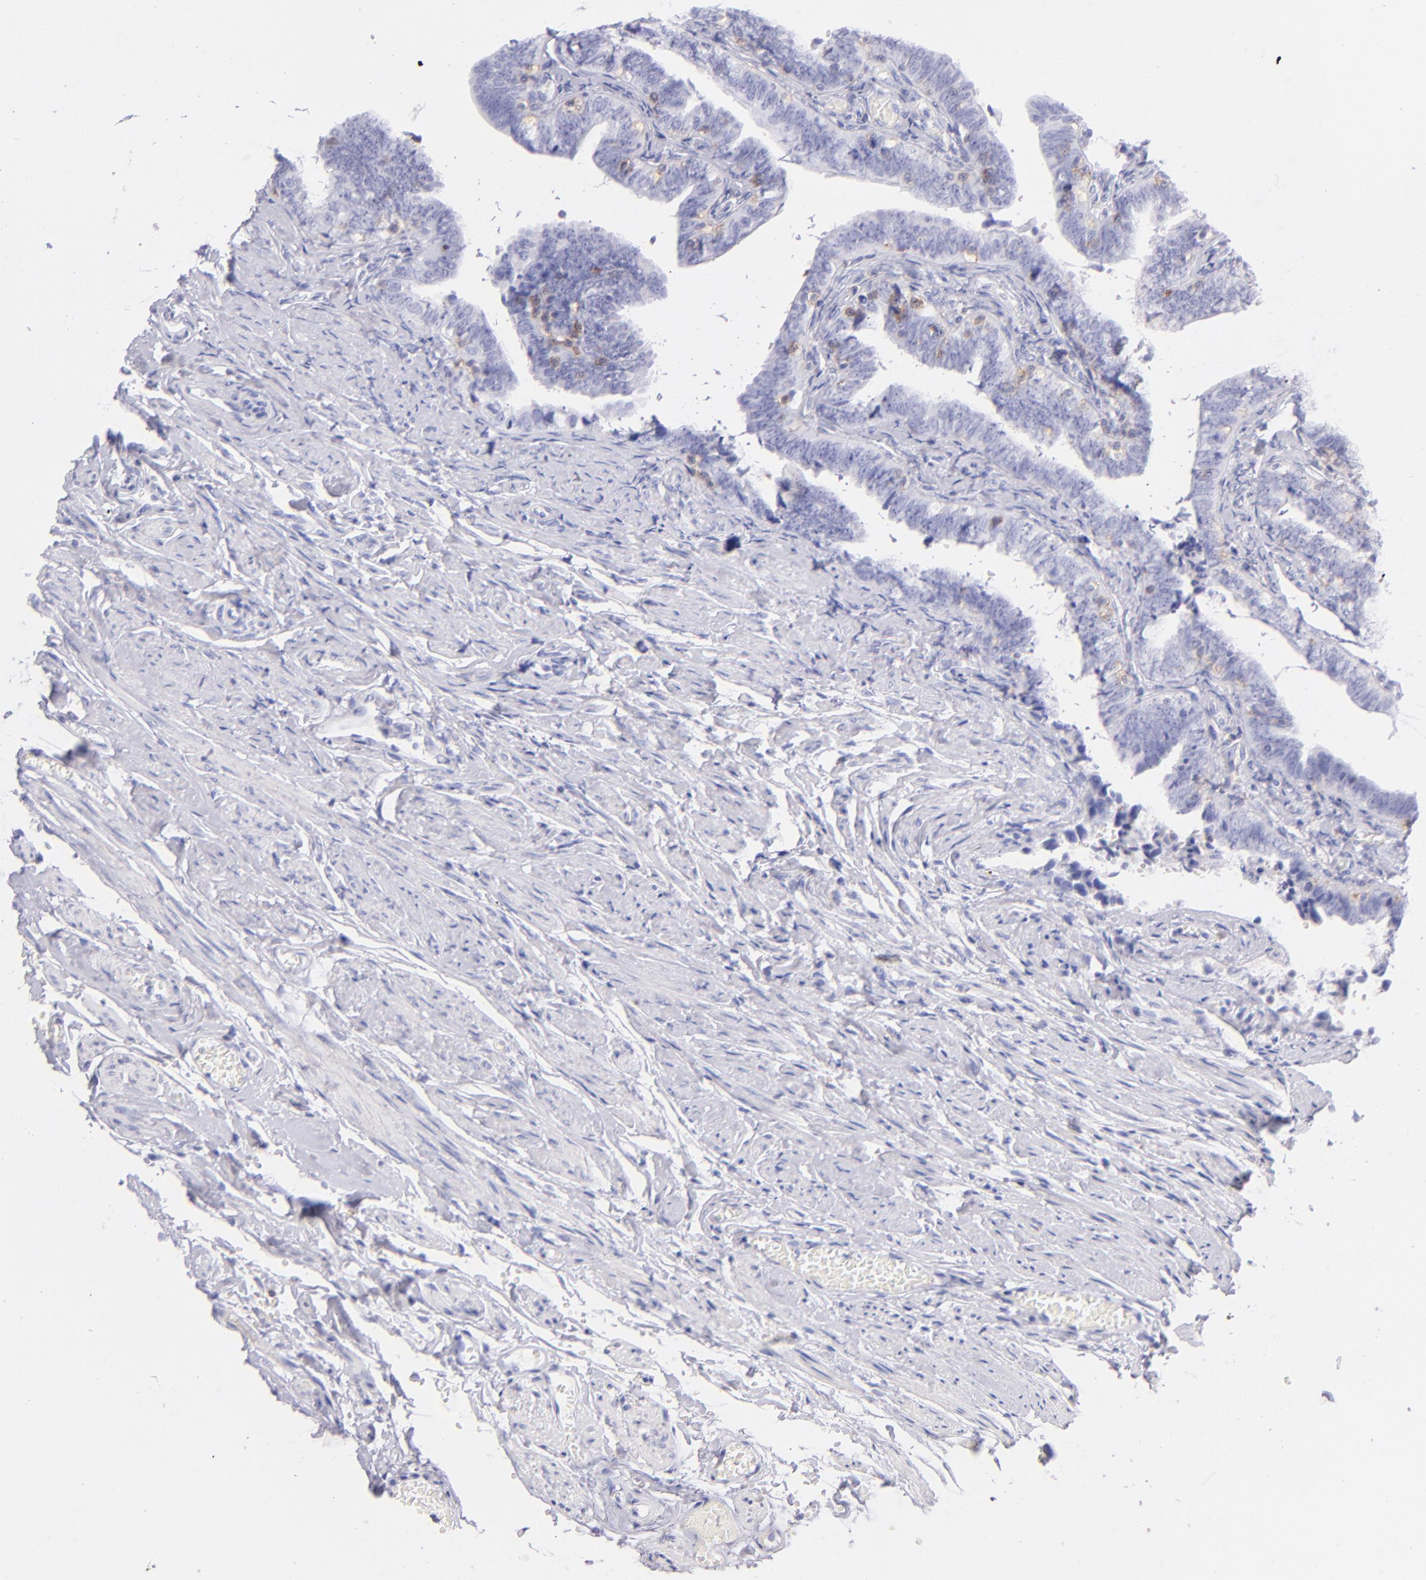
{"staining": {"intensity": "negative", "quantity": "none", "location": "none"}, "tissue": "fallopian tube", "cell_type": "Glandular cells", "image_type": "normal", "snomed": [{"axis": "morphology", "description": "Normal tissue, NOS"}, {"axis": "topography", "description": "Fallopian tube"}, {"axis": "topography", "description": "Ovary"}], "caption": "The micrograph exhibits no significant positivity in glandular cells of fallopian tube. (Brightfield microscopy of DAB (3,3'-diaminobenzidine) immunohistochemistry (IHC) at high magnification).", "gene": "CD69", "patient": {"sex": "female", "age": 69}}